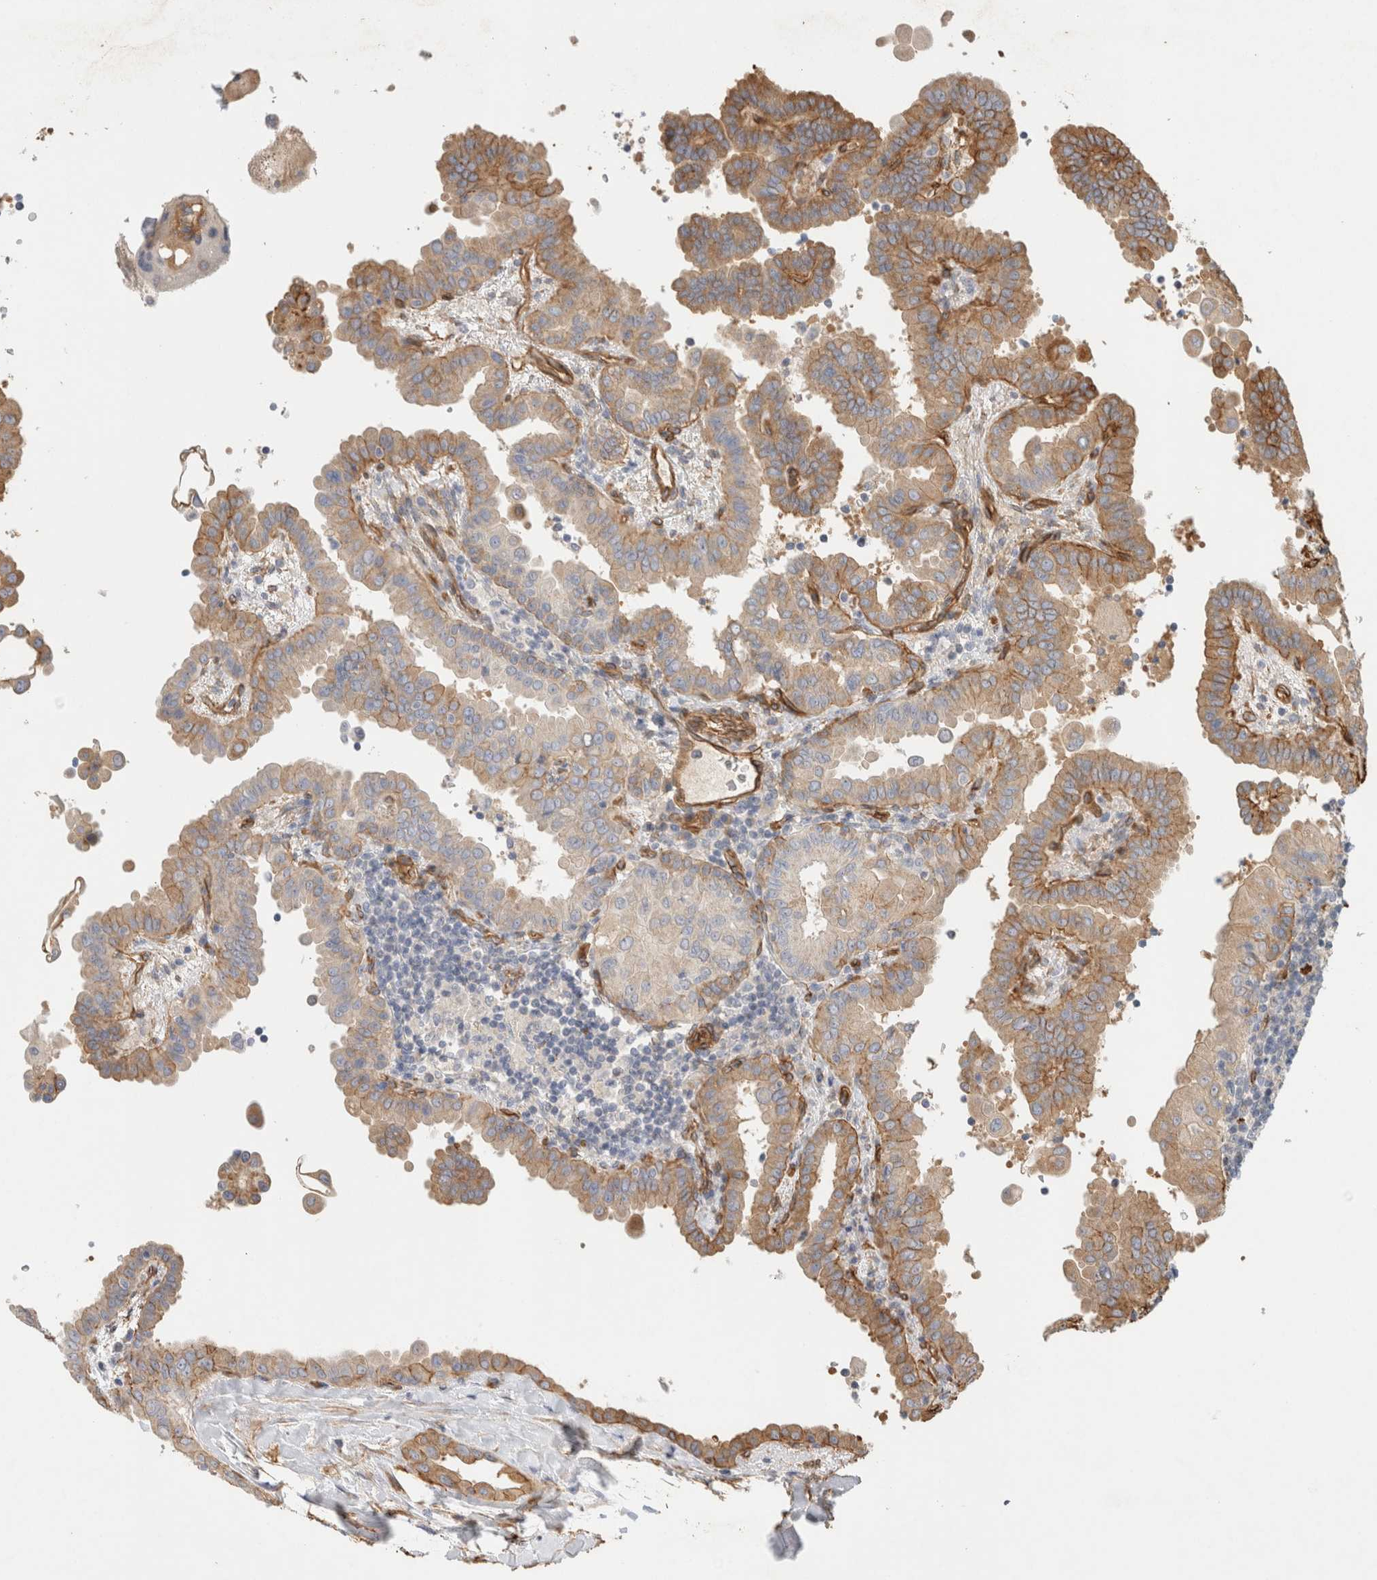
{"staining": {"intensity": "moderate", "quantity": ">75%", "location": "cytoplasmic/membranous"}, "tissue": "thyroid cancer", "cell_type": "Tumor cells", "image_type": "cancer", "snomed": [{"axis": "morphology", "description": "Papillary adenocarcinoma, NOS"}, {"axis": "topography", "description": "Thyroid gland"}], "caption": "Immunohistochemical staining of thyroid cancer (papillary adenocarcinoma) exhibits medium levels of moderate cytoplasmic/membranous protein staining in about >75% of tumor cells. (brown staining indicates protein expression, while blue staining denotes nuclei).", "gene": "JMJD4", "patient": {"sex": "male", "age": 33}}